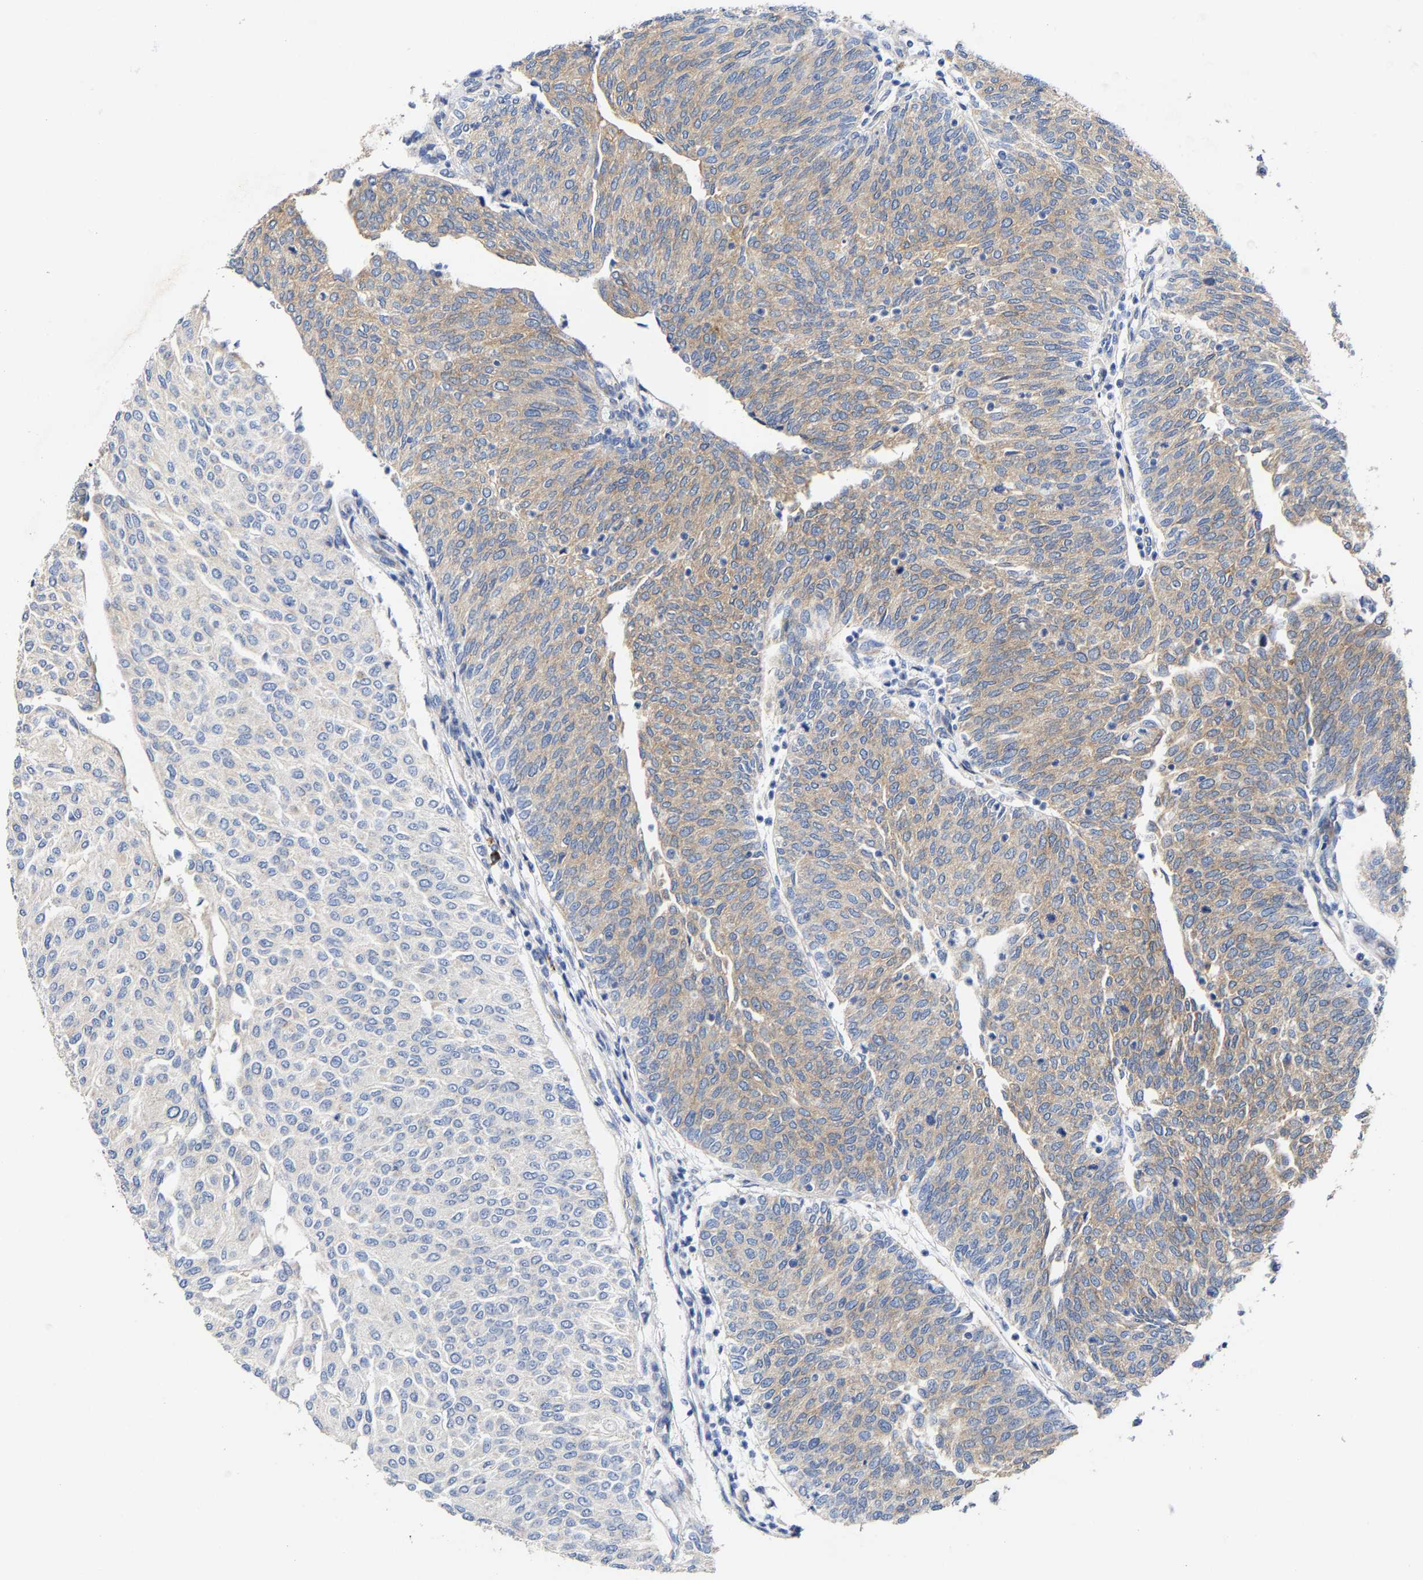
{"staining": {"intensity": "weak", "quantity": "25%-75%", "location": "cytoplasmic/membranous"}, "tissue": "urothelial cancer", "cell_type": "Tumor cells", "image_type": "cancer", "snomed": [{"axis": "morphology", "description": "Urothelial carcinoma, Low grade"}, {"axis": "topography", "description": "Urinary bladder"}], "caption": "Immunohistochemistry (IHC) staining of urothelial carcinoma (low-grade), which shows low levels of weak cytoplasmic/membranous expression in about 25%-75% of tumor cells indicating weak cytoplasmic/membranous protein expression. The staining was performed using DAB (3,3'-diaminobenzidine) (brown) for protein detection and nuclei were counterstained in hematoxylin (blue).", "gene": "PPP1R15A", "patient": {"sex": "female", "age": 79}}